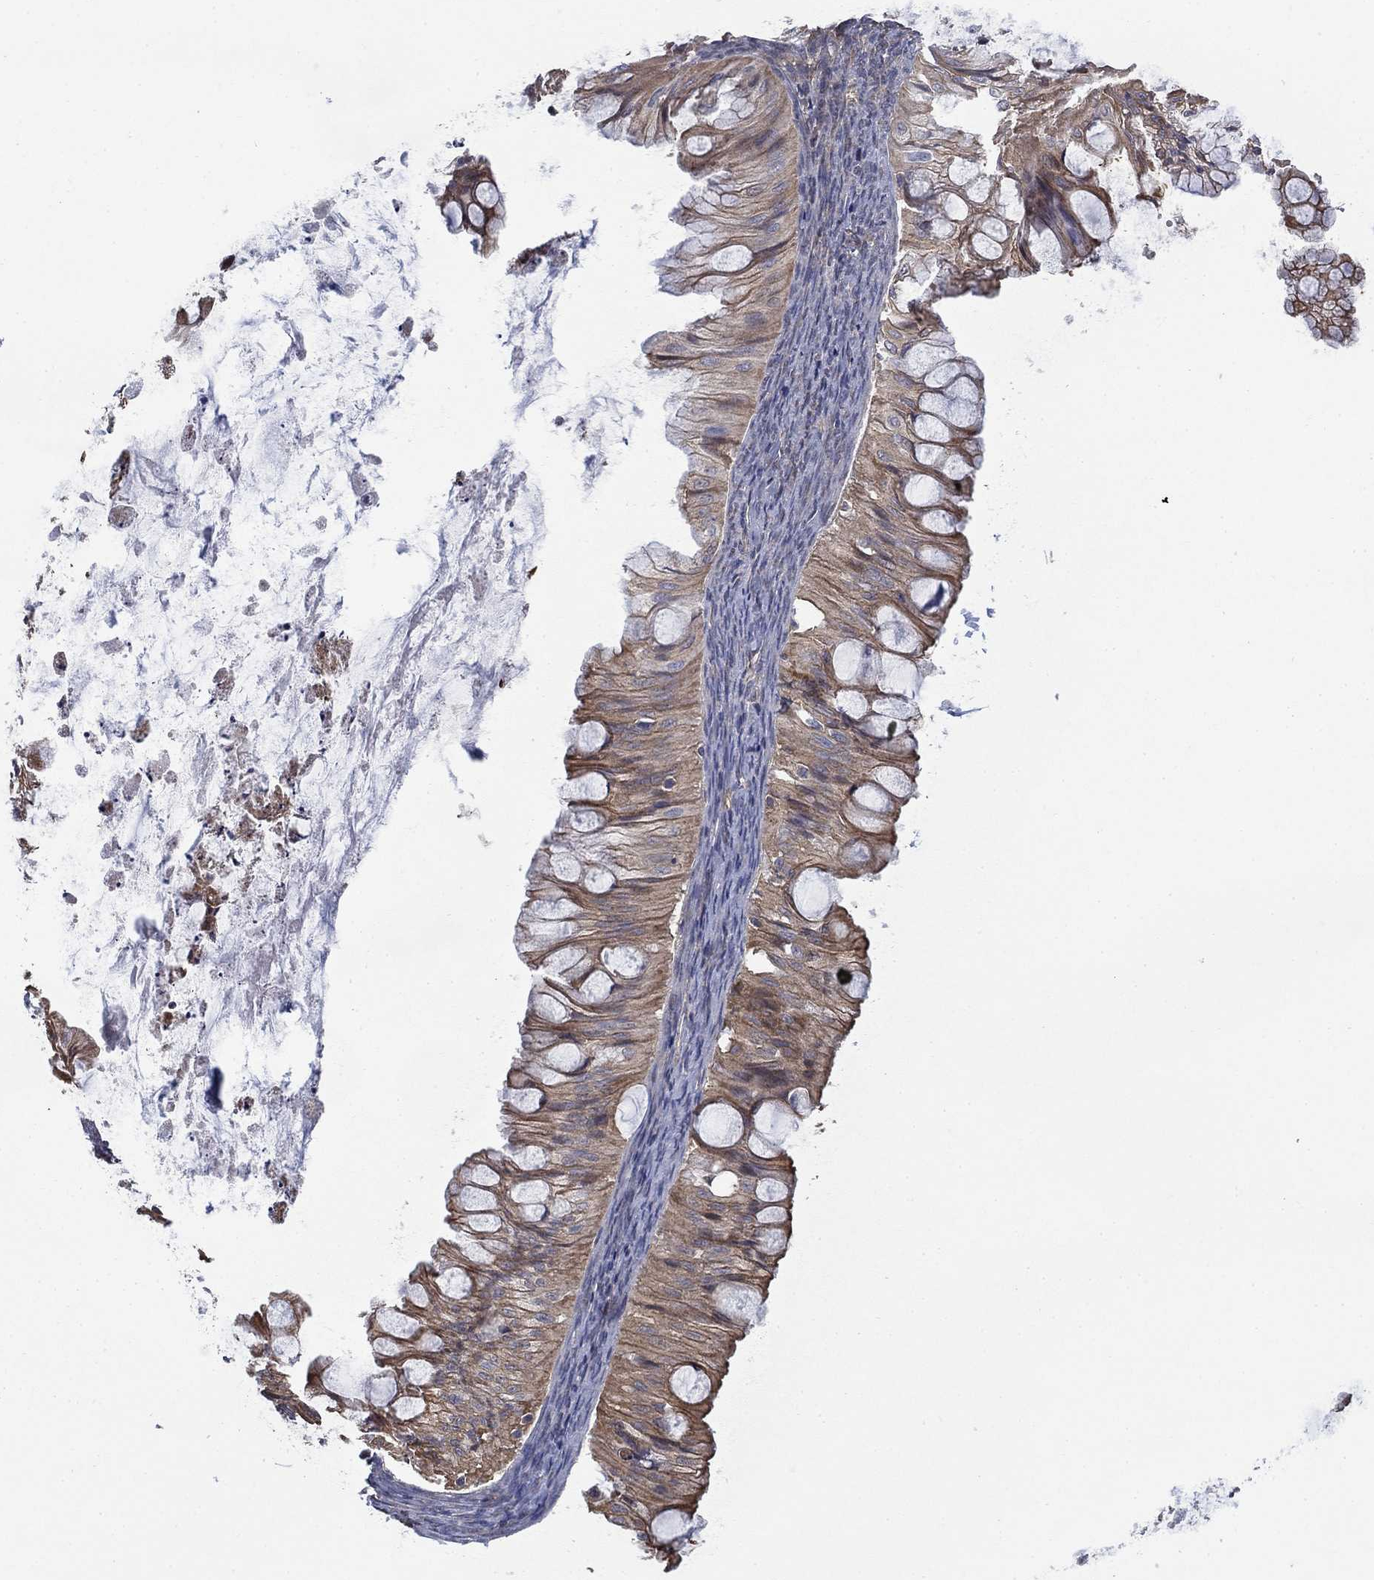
{"staining": {"intensity": "moderate", "quantity": ">75%", "location": "cytoplasmic/membranous"}, "tissue": "ovarian cancer", "cell_type": "Tumor cells", "image_type": "cancer", "snomed": [{"axis": "morphology", "description": "Cystadenocarcinoma, mucinous, NOS"}, {"axis": "topography", "description": "Ovary"}], "caption": "Immunohistochemistry (DAB (3,3'-diaminobenzidine)) staining of human mucinous cystadenocarcinoma (ovarian) displays moderate cytoplasmic/membranous protein expression in about >75% of tumor cells. The staining is performed using DAB (3,3'-diaminobenzidine) brown chromogen to label protein expression. The nuclei are counter-stained blue using hematoxylin.", "gene": "PDZD2", "patient": {"sex": "female", "age": 57}}